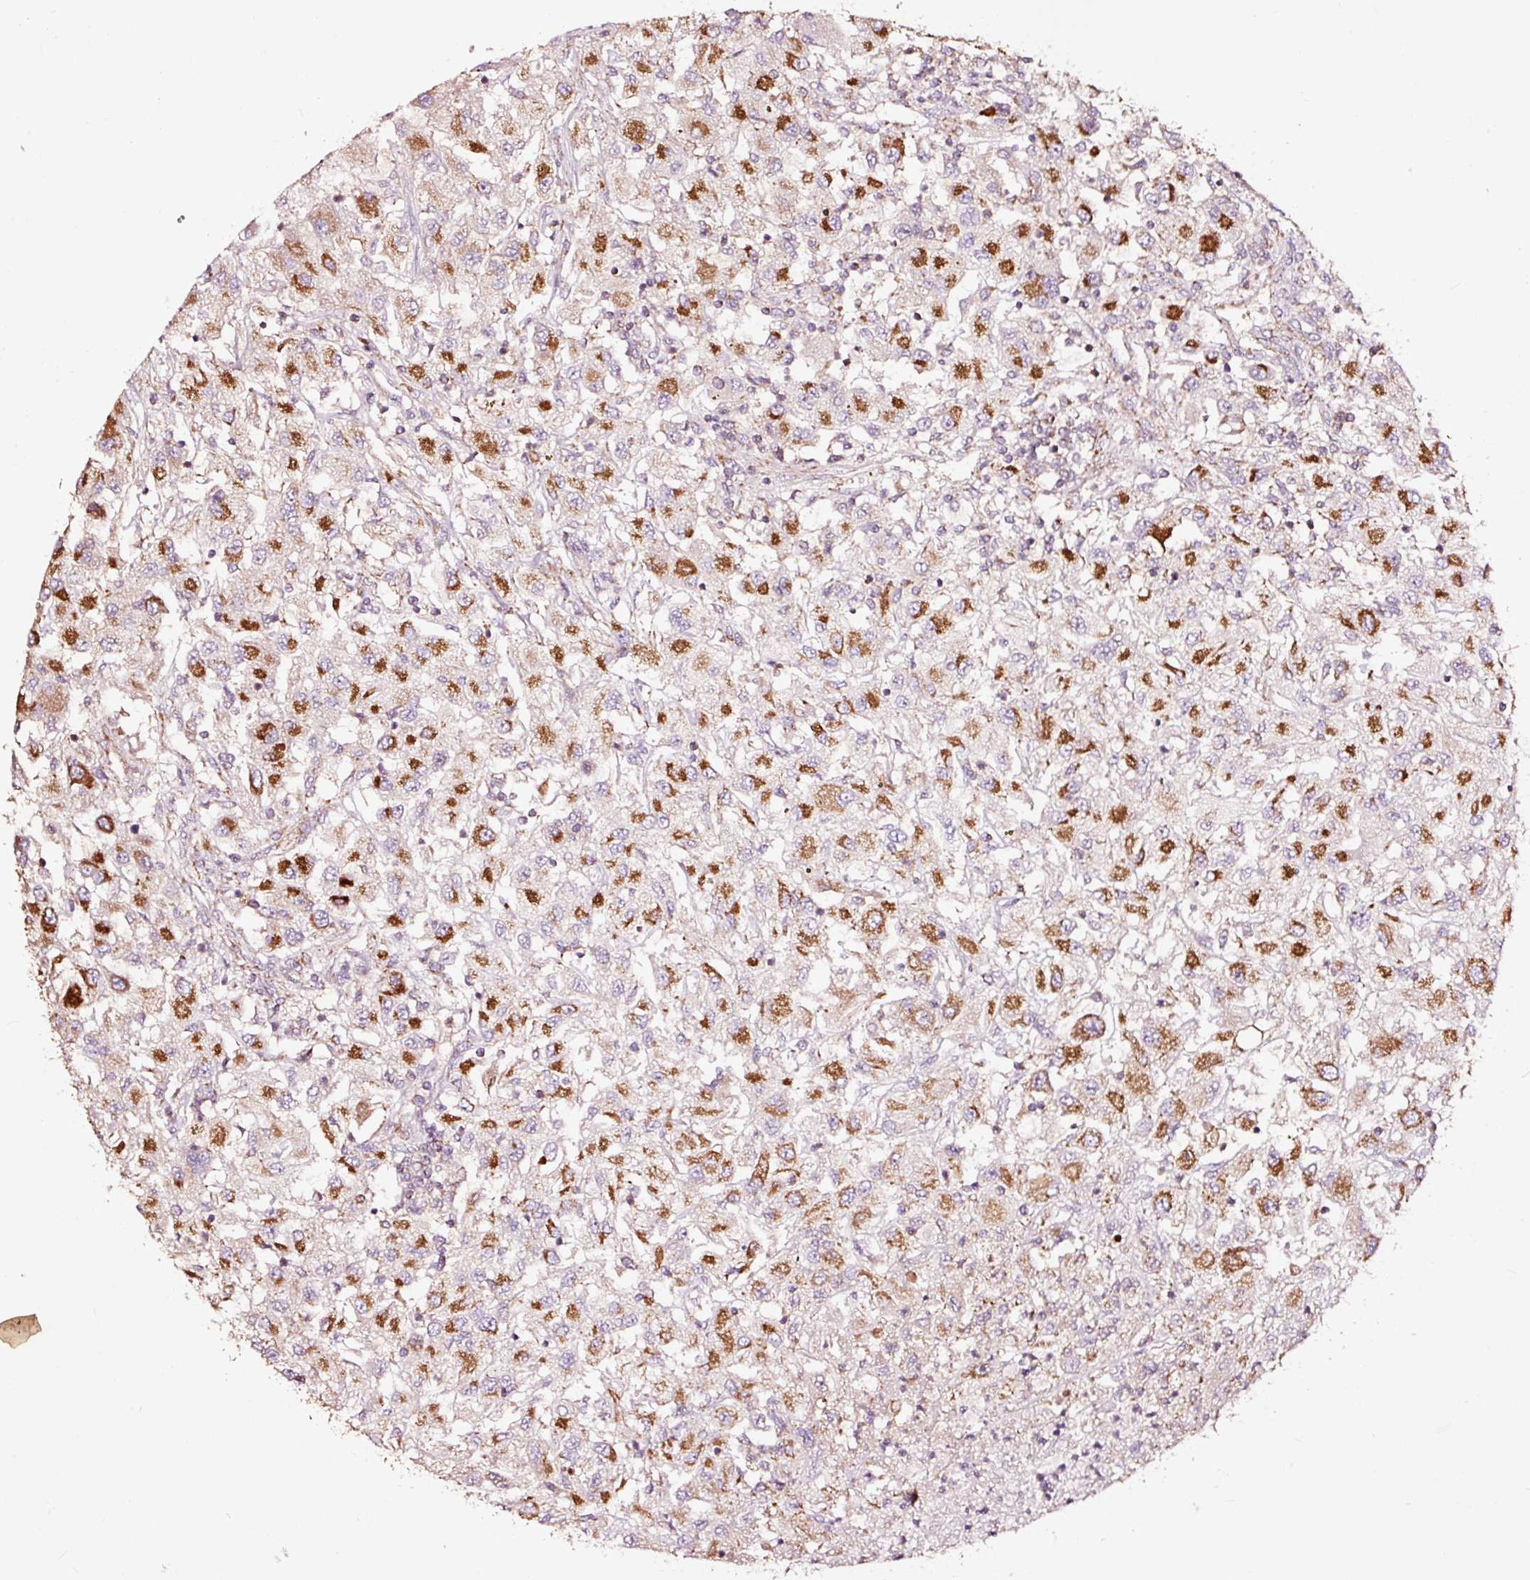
{"staining": {"intensity": "strong", "quantity": "25%-75%", "location": "cytoplasmic/membranous"}, "tissue": "renal cancer", "cell_type": "Tumor cells", "image_type": "cancer", "snomed": [{"axis": "morphology", "description": "Adenocarcinoma, NOS"}, {"axis": "topography", "description": "Kidney"}], "caption": "Immunohistochemistry (IHC) (DAB (3,3'-diaminobenzidine)) staining of renal cancer (adenocarcinoma) demonstrates strong cytoplasmic/membranous protein positivity in about 25%-75% of tumor cells.", "gene": "TPM1", "patient": {"sex": "female", "age": 67}}